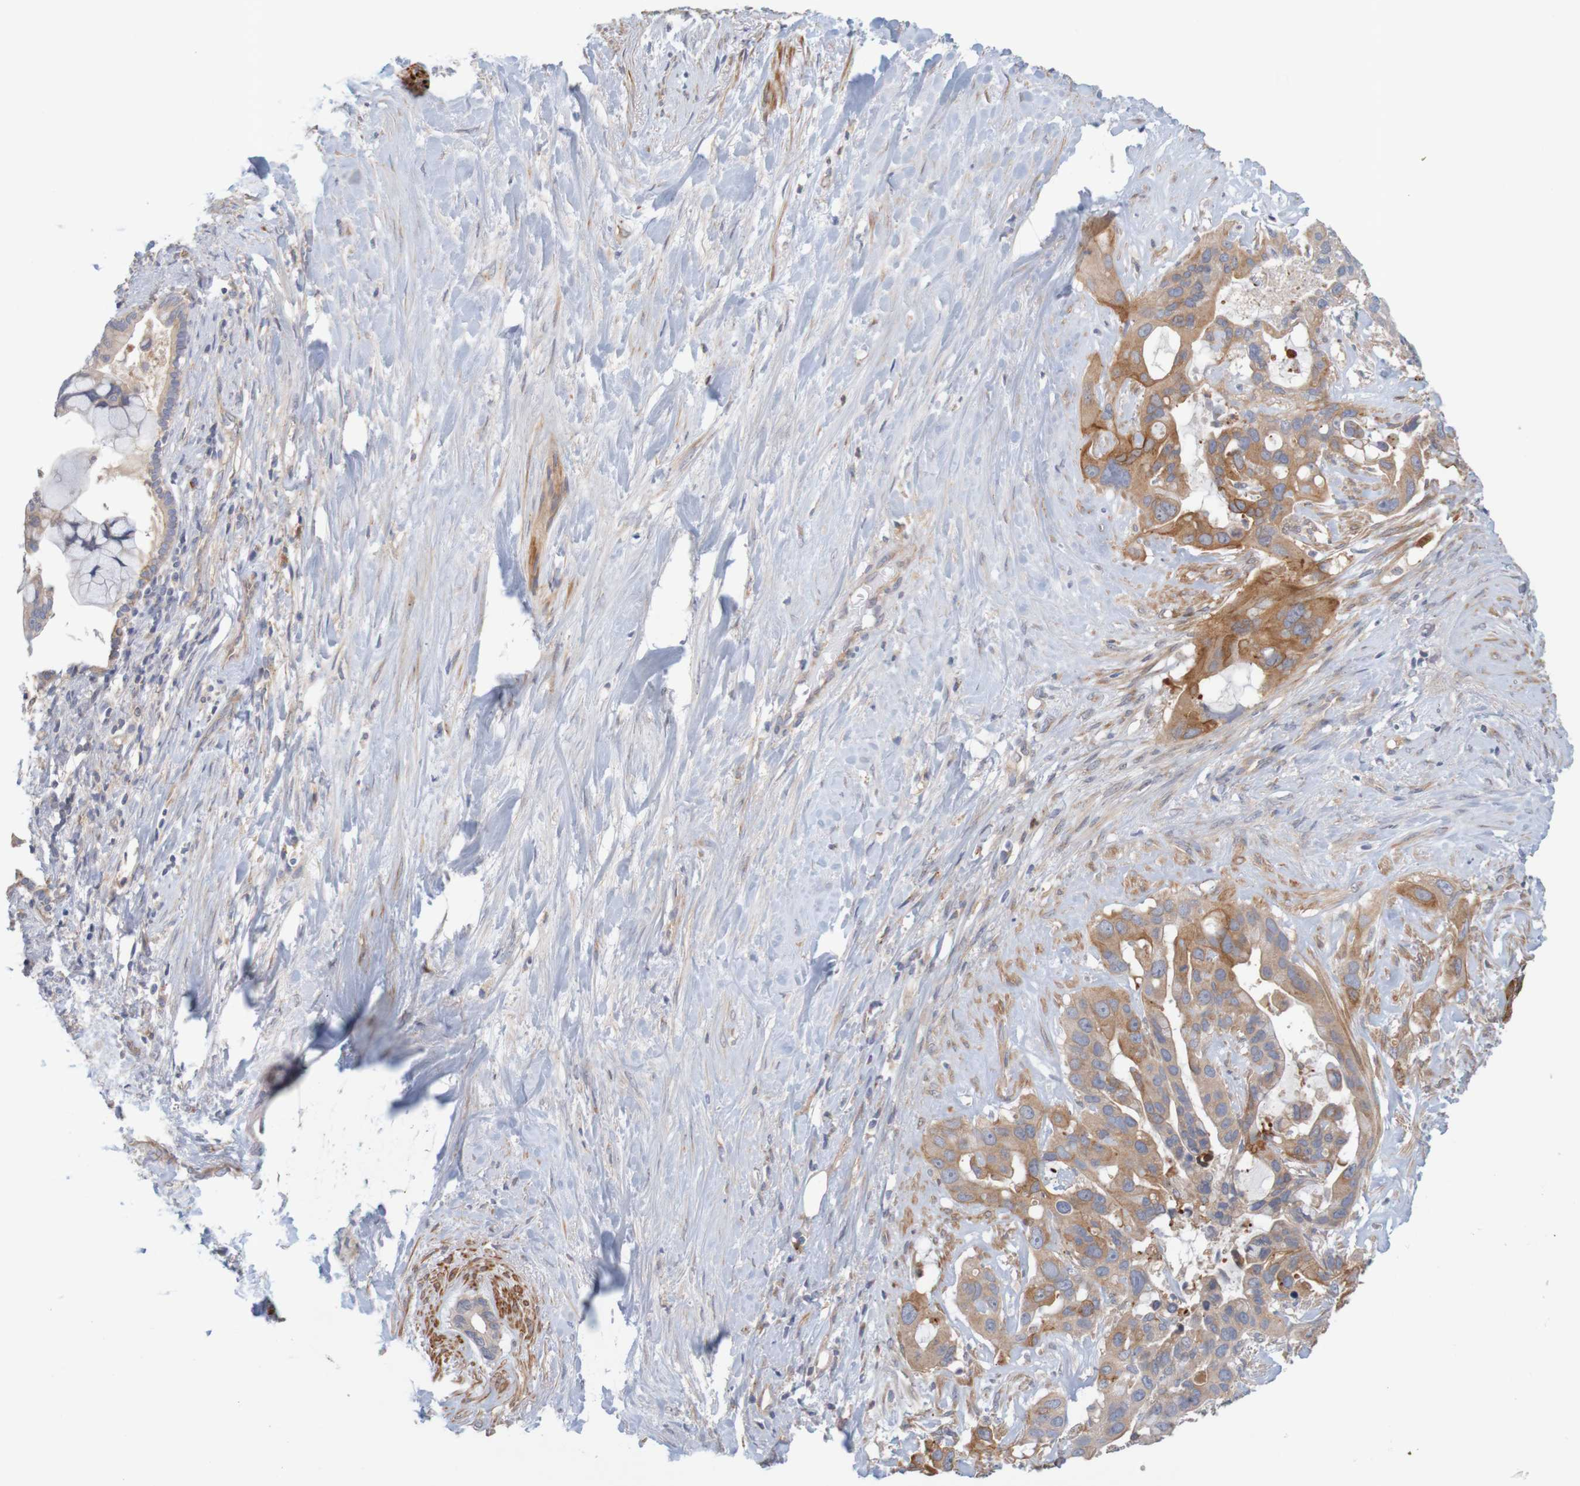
{"staining": {"intensity": "moderate", "quantity": ">75%", "location": "cytoplasmic/membranous"}, "tissue": "liver cancer", "cell_type": "Tumor cells", "image_type": "cancer", "snomed": [{"axis": "morphology", "description": "Cholangiocarcinoma"}, {"axis": "topography", "description": "Liver"}], "caption": "A micrograph of liver cancer stained for a protein exhibits moderate cytoplasmic/membranous brown staining in tumor cells.", "gene": "KRT23", "patient": {"sex": "female", "age": 65}}